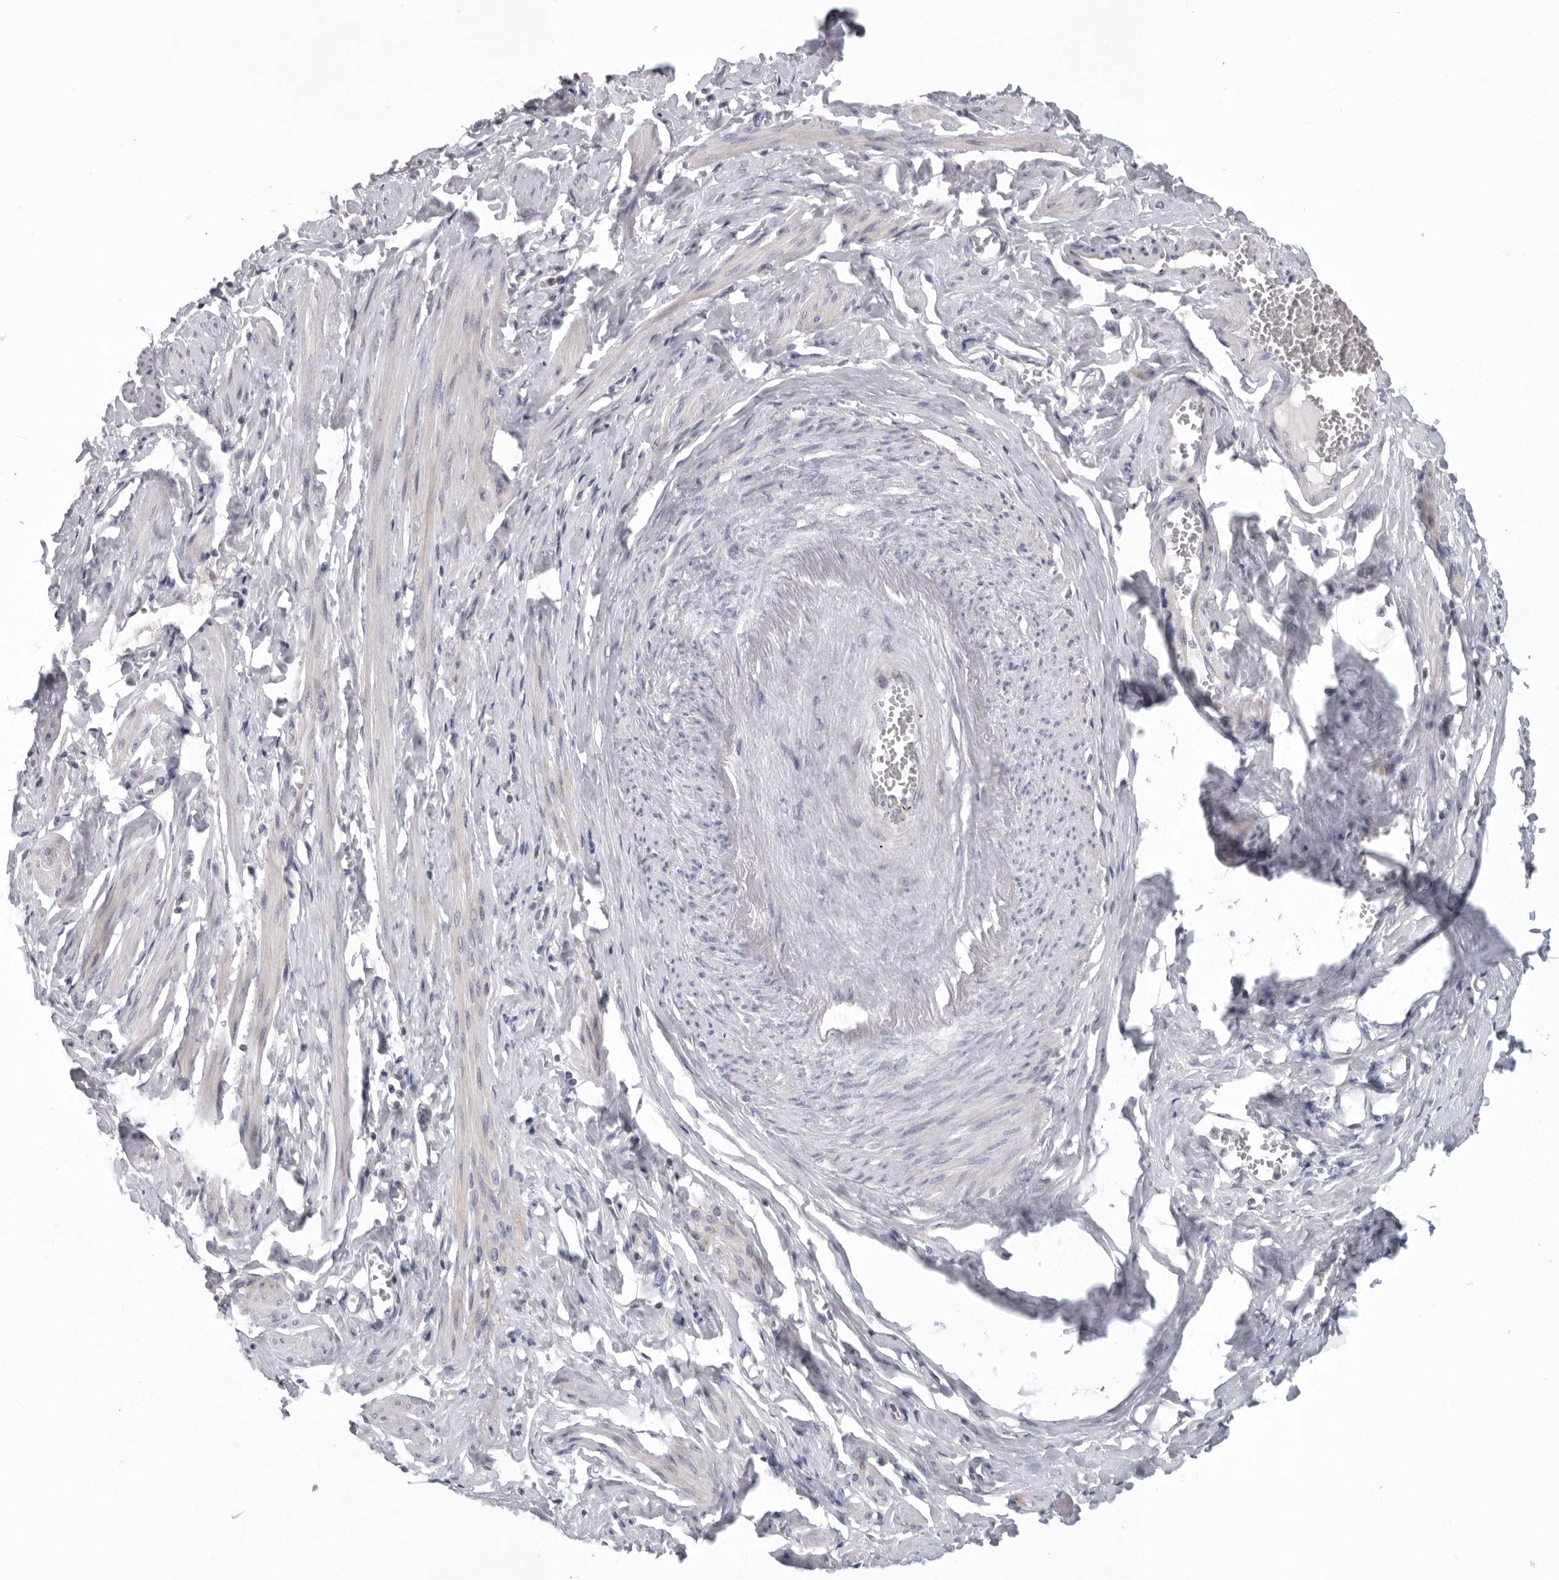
{"staining": {"intensity": "negative", "quantity": "none", "location": "none"}, "tissue": "adipose tissue", "cell_type": "Adipocytes", "image_type": "normal", "snomed": [{"axis": "morphology", "description": "Normal tissue, NOS"}, {"axis": "topography", "description": "Vascular tissue"}, {"axis": "topography", "description": "Fallopian tube"}, {"axis": "topography", "description": "Ovary"}], "caption": "IHC histopathology image of benign adipose tissue: human adipose tissue stained with DAB (3,3'-diaminobenzidine) displays no significant protein expression in adipocytes. (DAB (3,3'-diaminobenzidine) IHC, high magnification).", "gene": "USP24", "patient": {"sex": "female", "age": 67}}